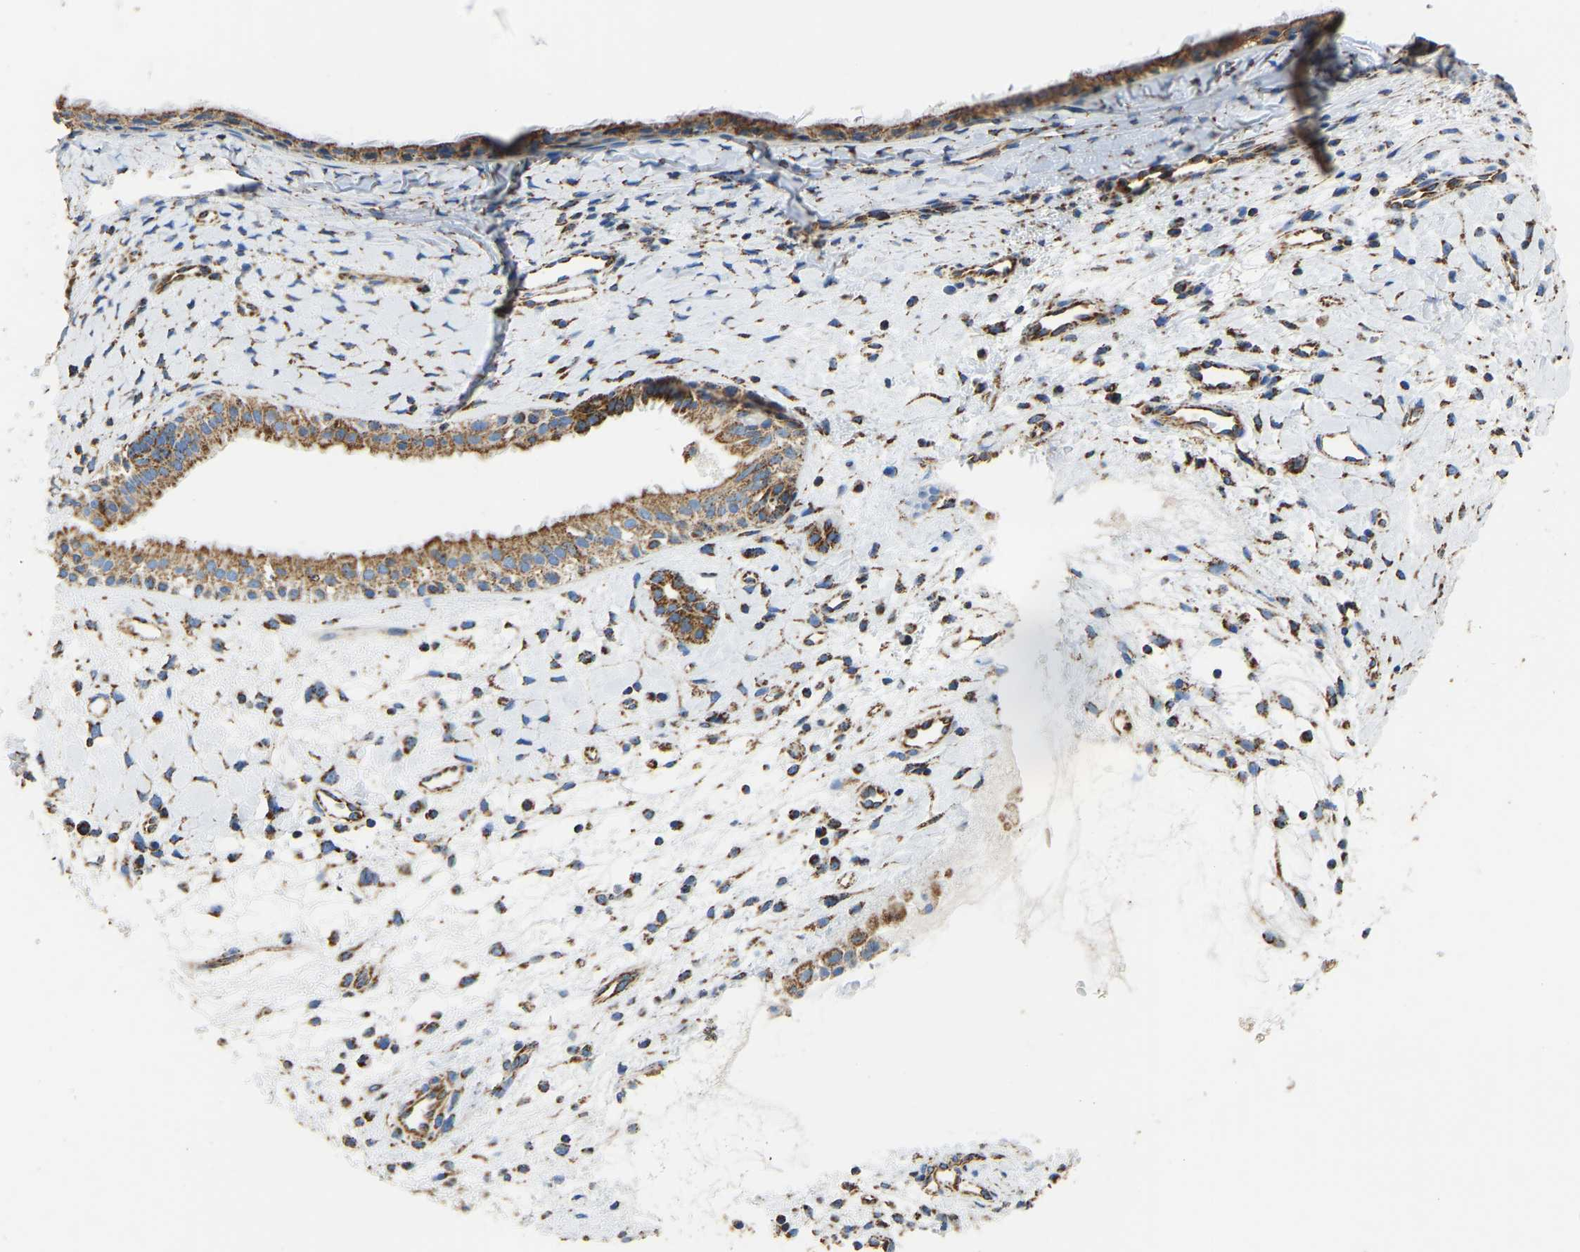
{"staining": {"intensity": "moderate", "quantity": ">75%", "location": "cytoplasmic/membranous"}, "tissue": "nasopharynx", "cell_type": "Respiratory epithelial cells", "image_type": "normal", "snomed": [{"axis": "morphology", "description": "Normal tissue, NOS"}, {"axis": "topography", "description": "Nasopharynx"}], "caption": "Immunohistochemical staining of normal human nasopharynx demonstrates moderate cytoplasmic/membranous protein staining in about >75% of respiratory epithelial cells.", "gene": "IRX6", "patient": {"sex": "male", "age": 22}}